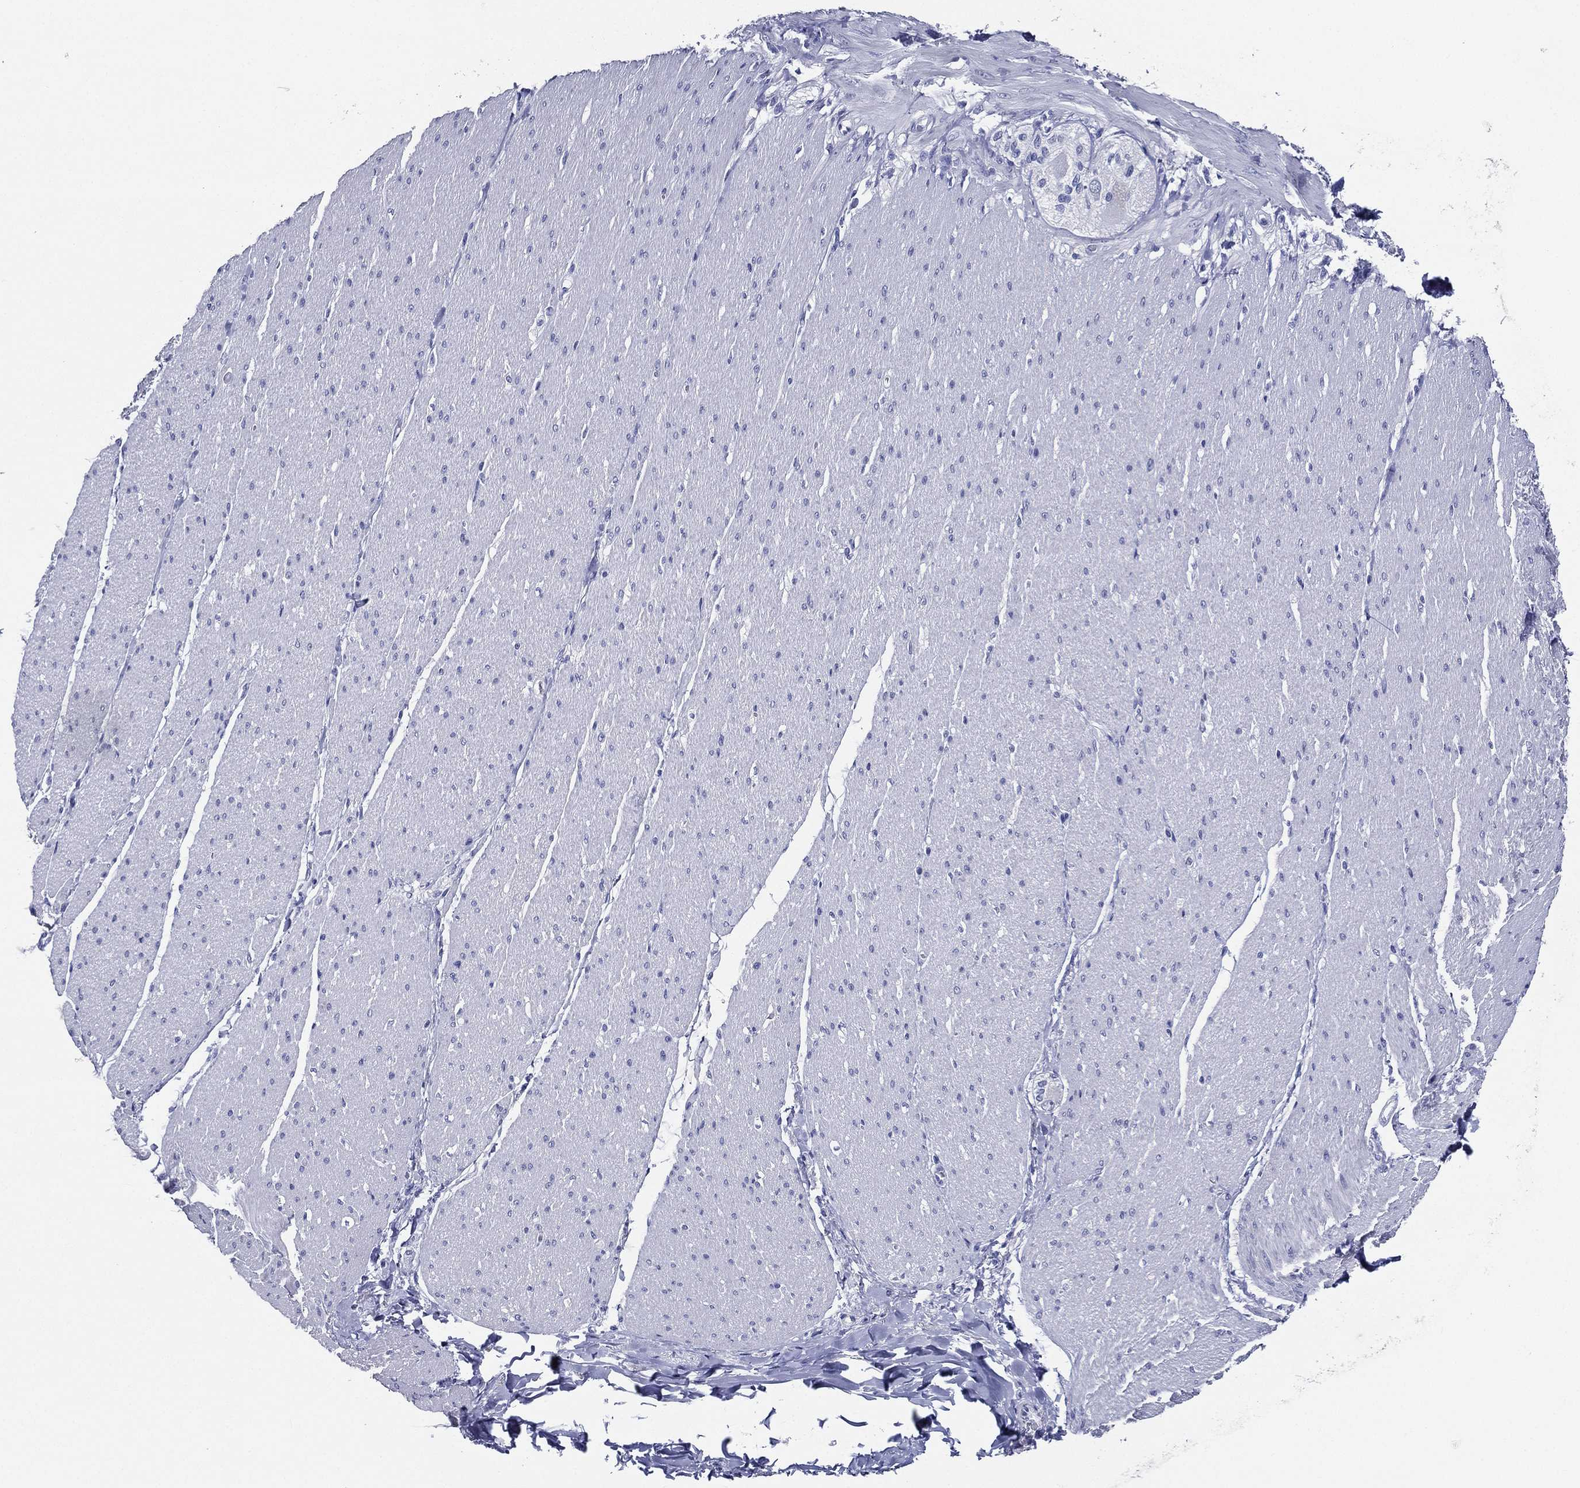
{"staining": {"intensity": "negative", "quantity": "none", "location": "none"}, "tissue": "soft tissue", "cell_type": "Fibroblasts", "image_type": "normal", "snomed": [{"axis": "morphology", "description": "Normal tissue, NOS"}, {"axis": "topography", "description": "Smooth muscle"}, {"axis": "topography", "description": "Duodenum"}, {"axis": "topography", "description": "Peripheral nerve tissue"}], "caption": "A photomicrograph of soft tissue stained for a protein shows no brown staining in fibroblasts.", "gene": "TFAP2A", "patient": {"sex": "female", "age": 61}}